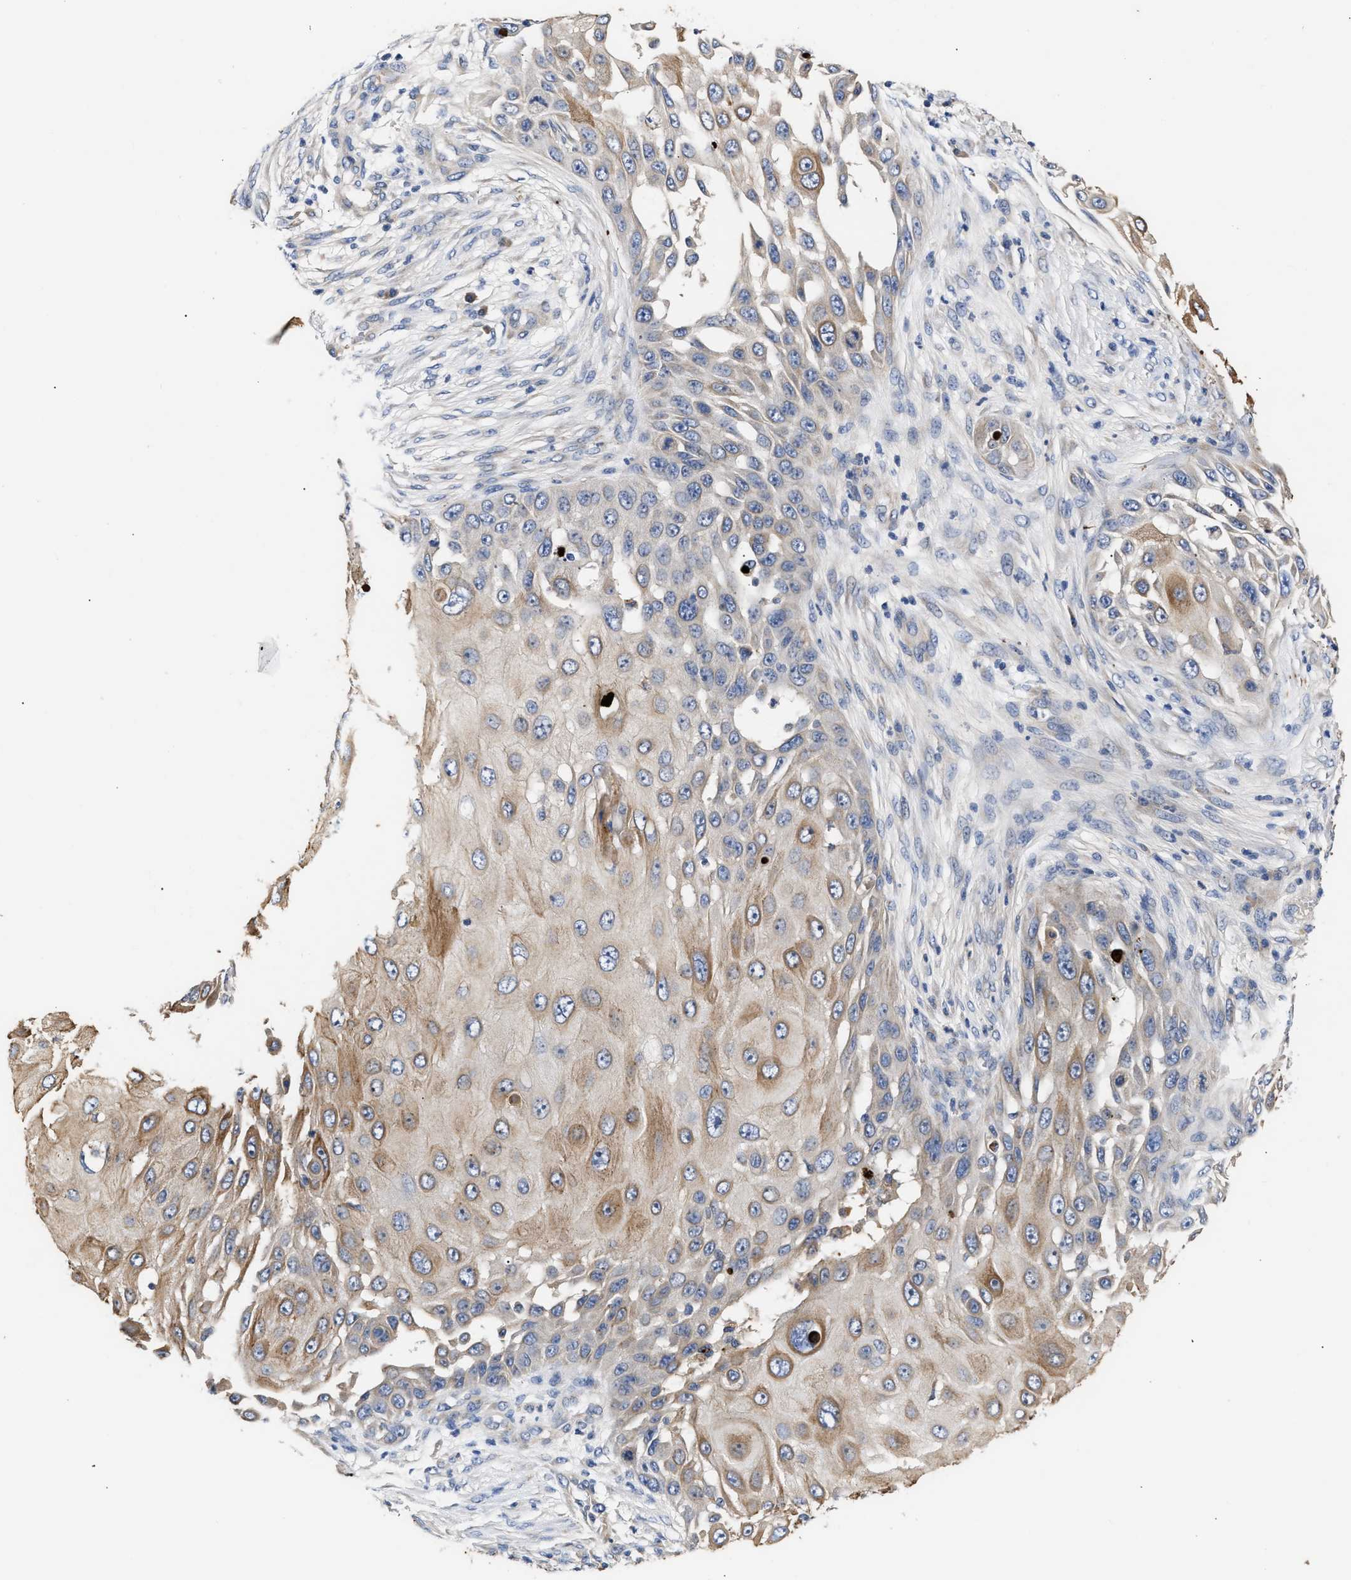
{"staining": {"intensity": "moderate", "quantity": "25%-75%", "location": "cytoplasmic/membranous"}, "tissue": "skin cancer", "cell_type": "Tumor cells", "image_type": "cancer", "snomed": [{"axis": "morphology", "description": "Squamous cell carcinoma, NOS"}, {"axis": "topography", "description": "Skin"}], "caption": "Skin cancer stained with DAB IHC demonstrates medium levels of moderate cytoplasmic/membranous positivity in approximately 25%-75% of tumor cells.", "gene": "CCDC146", "patient": {"sex": "female", "age": 44}}